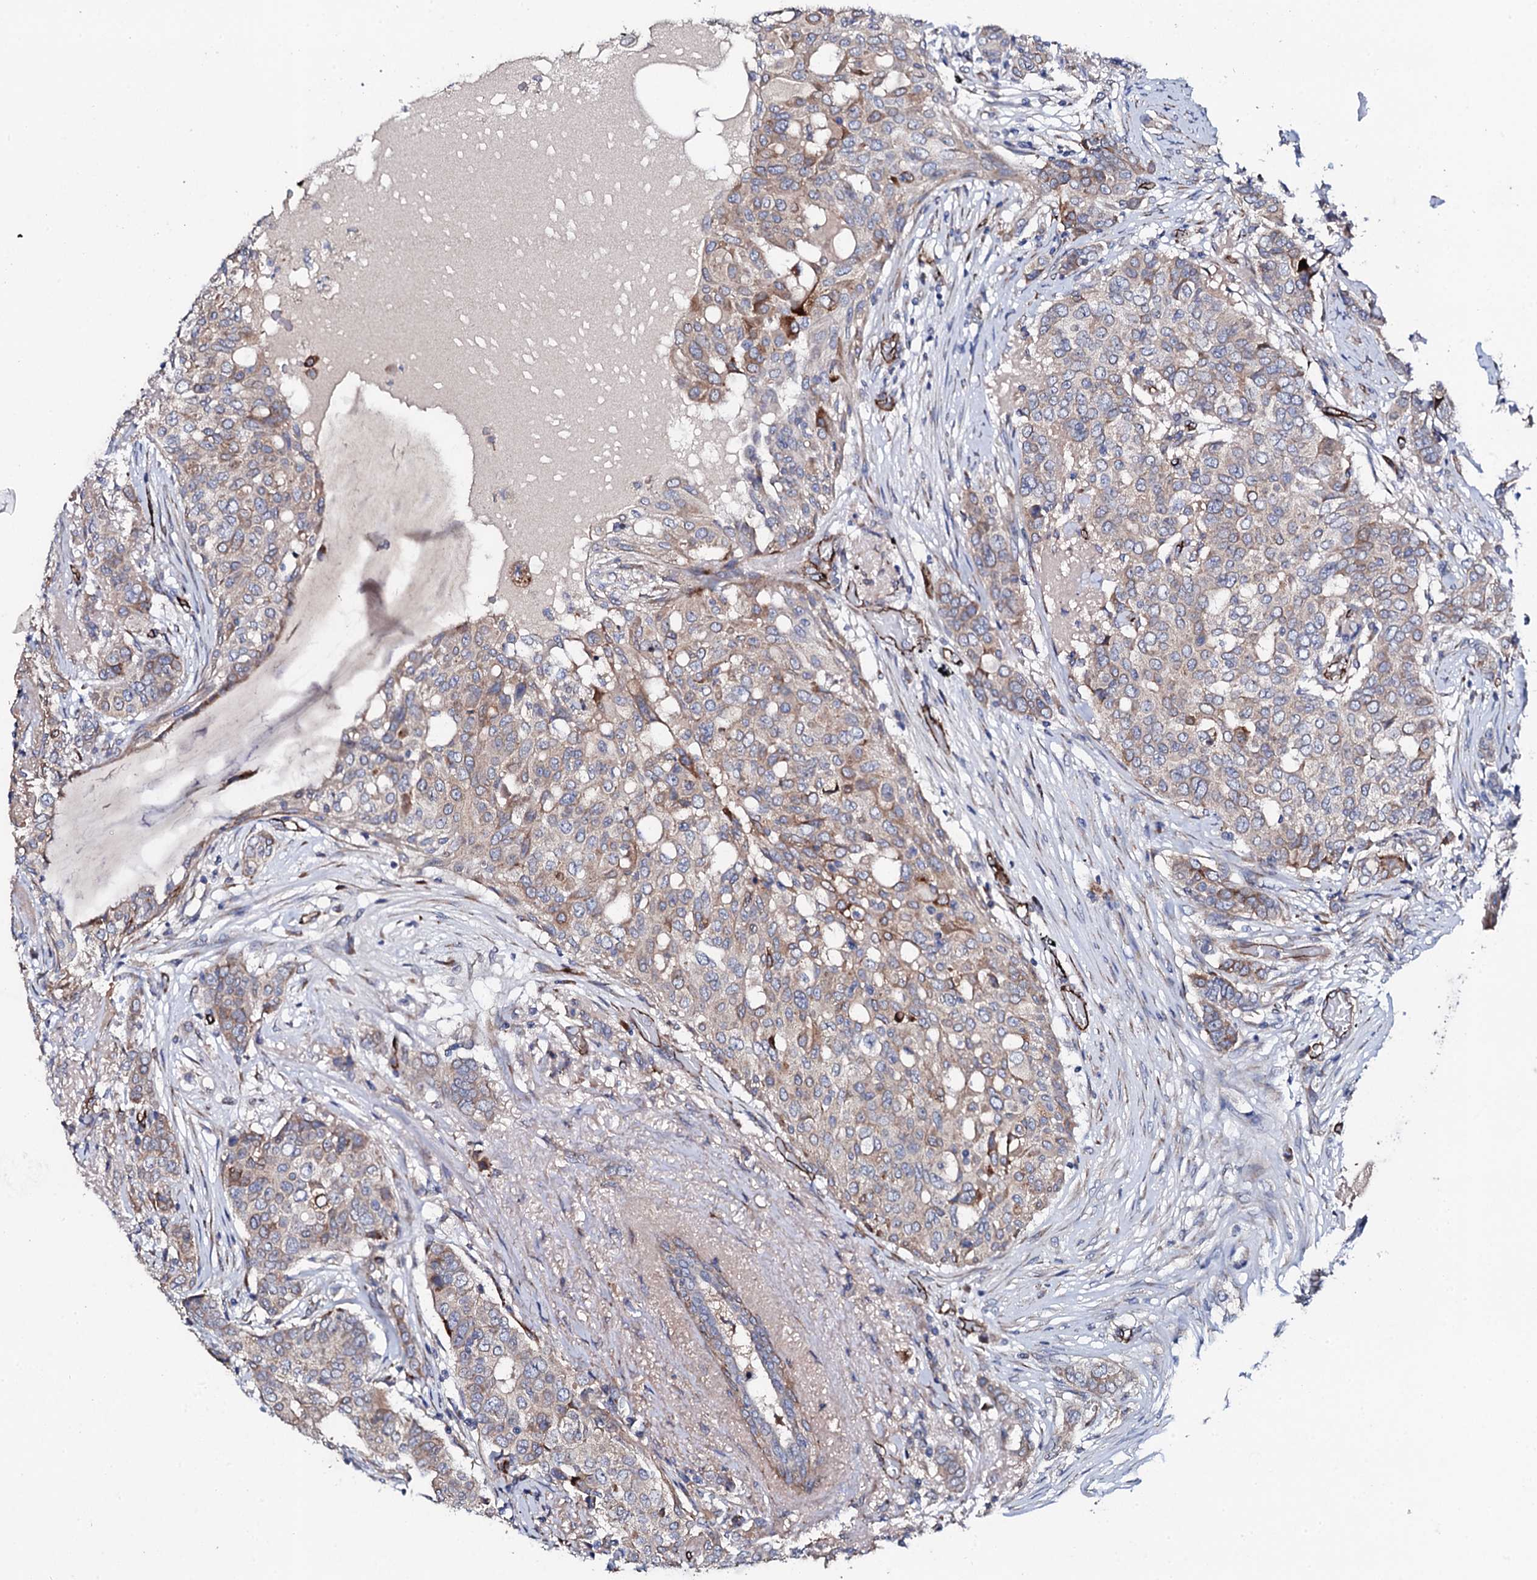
{"staining": {"intensity": "weak", "quantity": "<25%", "location": "cytoplasmic/membranous"}, "tissue": "breast cancer", "cell_type": "Tumor cells", "image_type": "cancer", "snomed": [{"axis": "morphology", "description": "Lobular carcinoma"}, {"axis": "topography", "description": "Breast"}], "caption": "IHC histopathology image of neoplastic tissue: human breast lobular carcinoma stained with DAB demonstrates no significant protein expression in tumor cells. Nuclei are stained in blue.", "gene": "DBX1", "patient": {"sex": "female", "age": 51}}